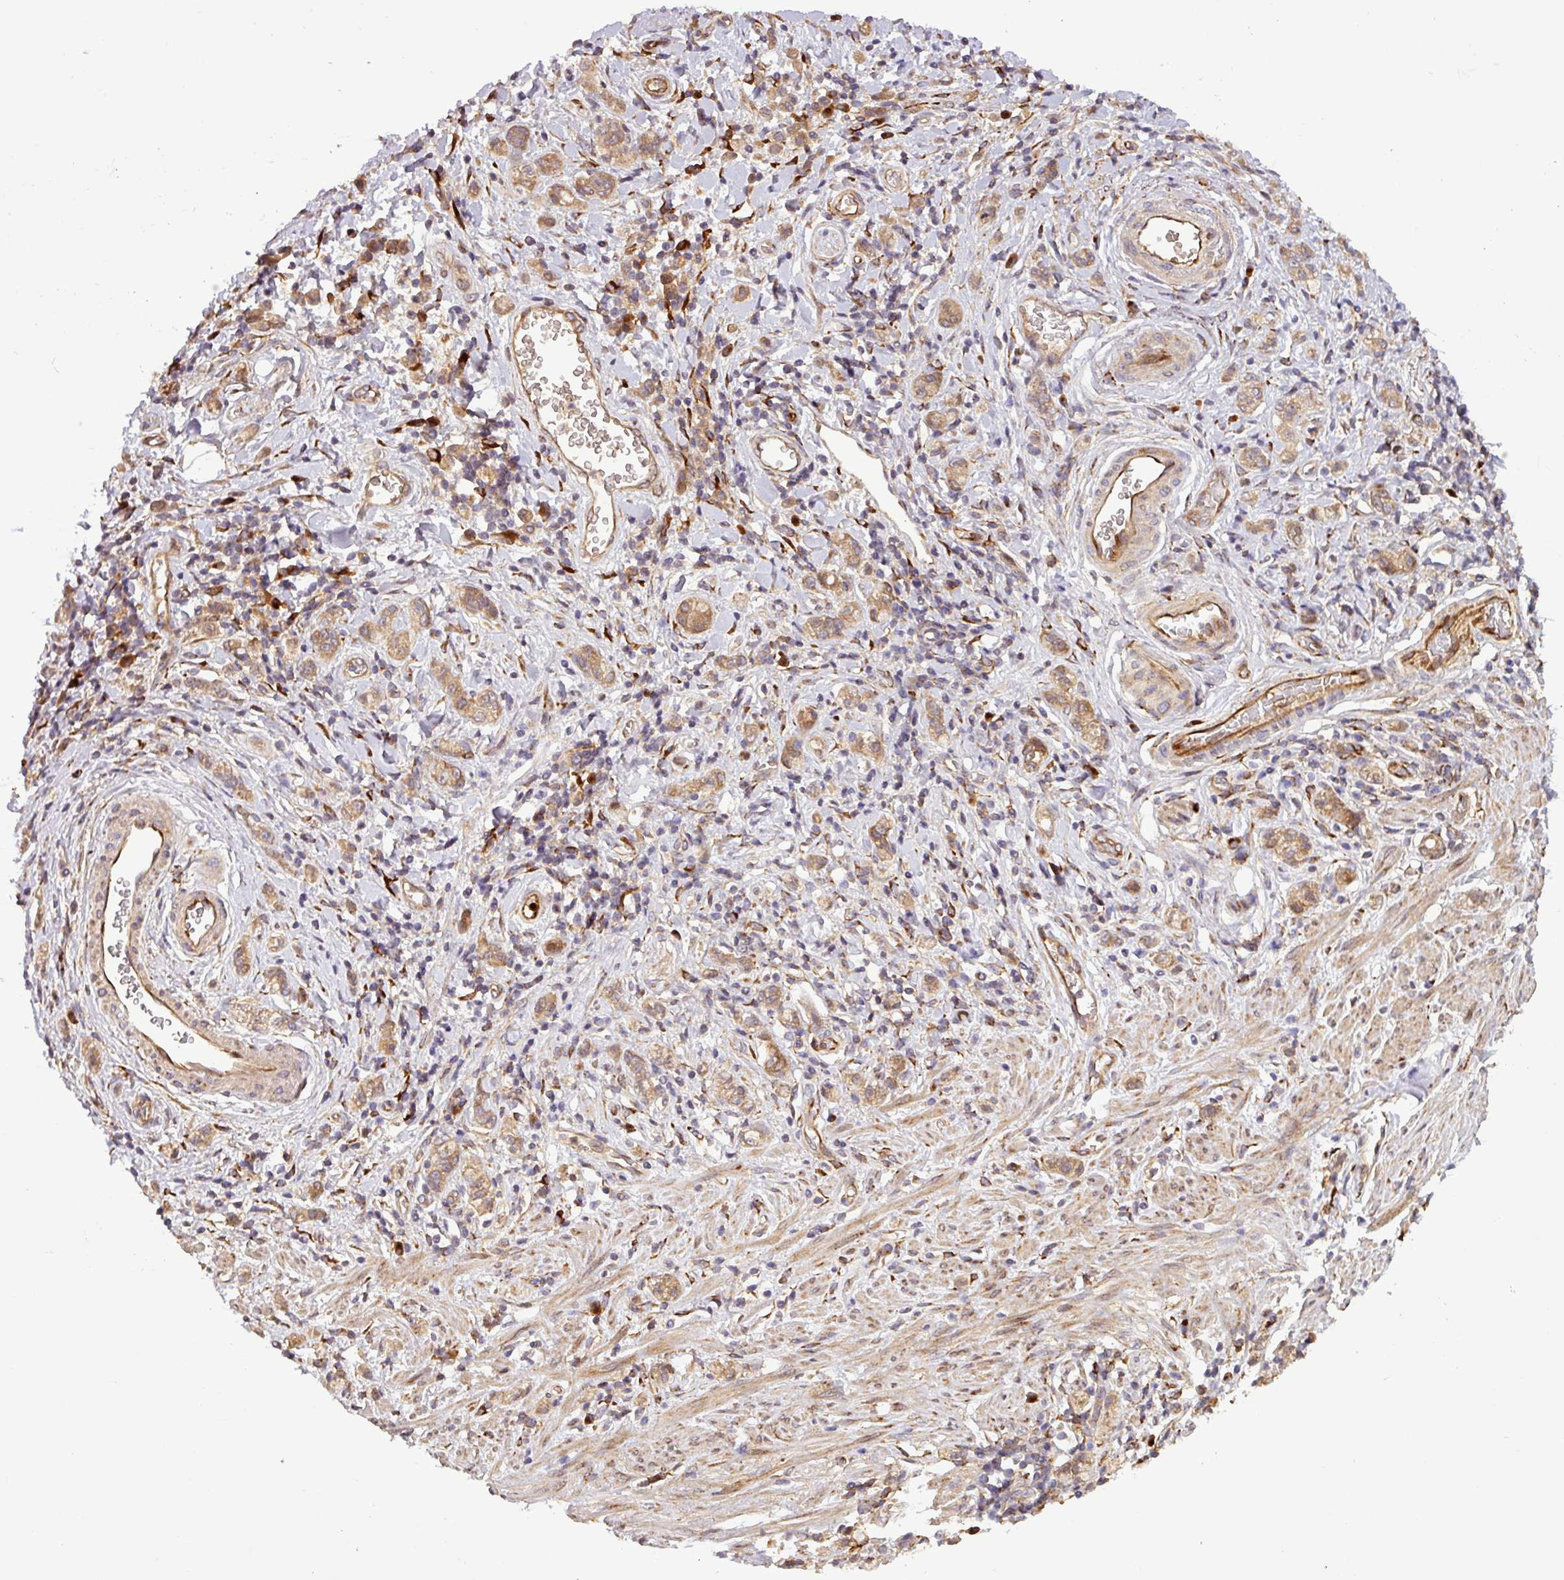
{"staining": {"intensity": "moderate", "quantity": ">75%", "location": "cytoplasmic/membranous"}, "tissue": "stomach cancer", "cell_type": "Tumor cells", "image_type": "cancer", "snomed": [{"axis": "morphology", "description": "Adenocarcinoma, NOS"}, {"axis": "topography", "description": "Stomach"}], "caption": "Immunohistochemistry micrograph of neoplastic tissue: human stomach cancer stained using immunohistochemistry reveals medium levels of moderate protein expression localized specifically in the cytoplasmic/membranous of tumor cells, appearing as a cytoplasmic/membranous brown color.", "gene": "ART1", "patient": {"sex": "male", "age": 77}}